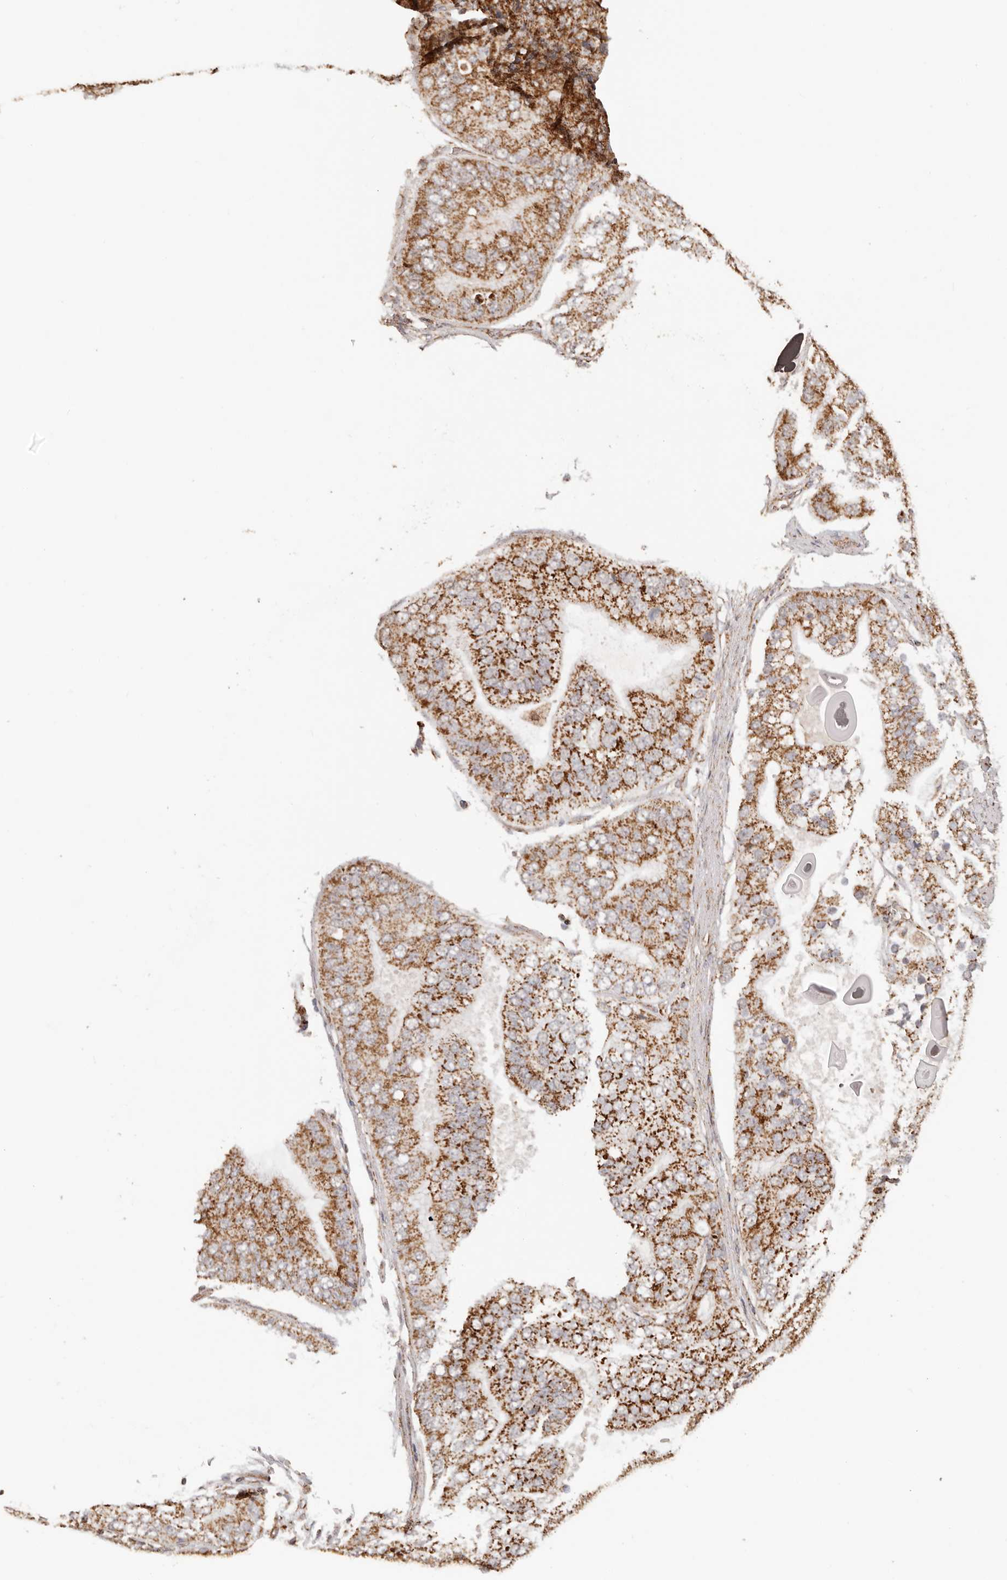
{"staining": {"intensity": "strong", "quantity": ">75%", "location": "cytoplasmic/membranous"}, "tissue": "prostate cancer", "cell_type": "Tumor cells", "image_type": "cancer", "snomed": [{"axis": "morphology", "description": "Adenocarcinoma, High grade"}, {"axis": "topography", "description": "Prostate"}], "caption": "Immunohistochemical staining of human prostate cancer reveals strong cytoplasmic/membranous protein positivity in about >75% of tumor cells. (DAB IHC with brightfield microscopy, high magnification).", "gene": "NDUFB11", "patient": {"sex": "male", "age": 70}}